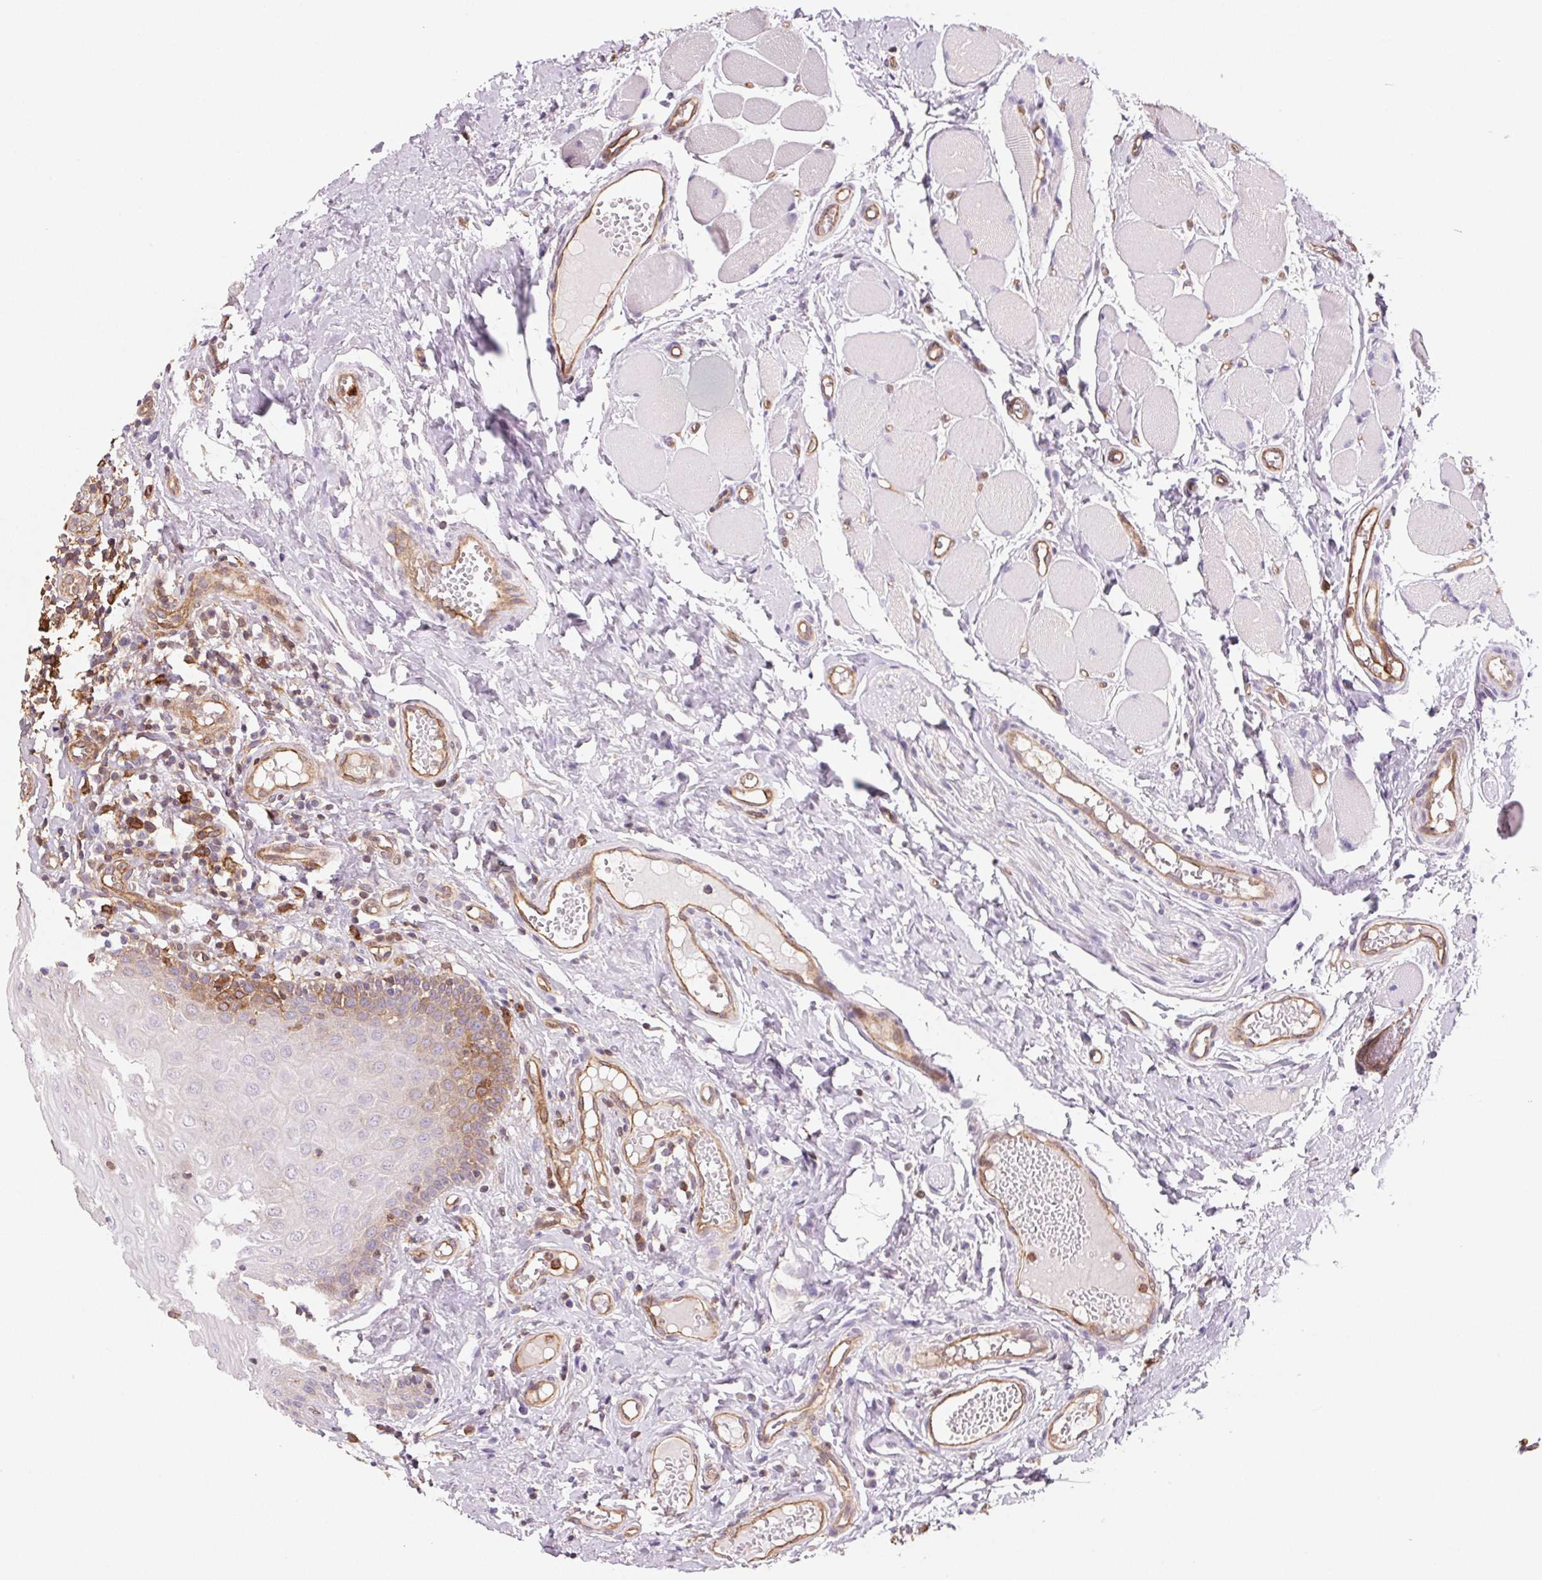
{"staining": {"intensity": "moderate", "quantity": "<25%", "location": "cytoplasmic/membranous"}, "tissue": "oral mucosa", "cell_type": "Squamous epithelial cells", "image_type": "normal", "snomed": [{"axis": "morphology", "description": "Normal tissue, NOS"}, {"axis": "topography", "description": "Oral tissue"}, {"axis": "topography", "description": "Tounge, NOS"}], "caption": "High-power microscopy captured an IHC histopathology image of unremarkable oral mucosa, revealing moderate cytoplasmic/membranous expression in approximately <25% of squamous epithelial cells.", "gene": "GBP1", "patient": {"sex": "female", "age": 58}}